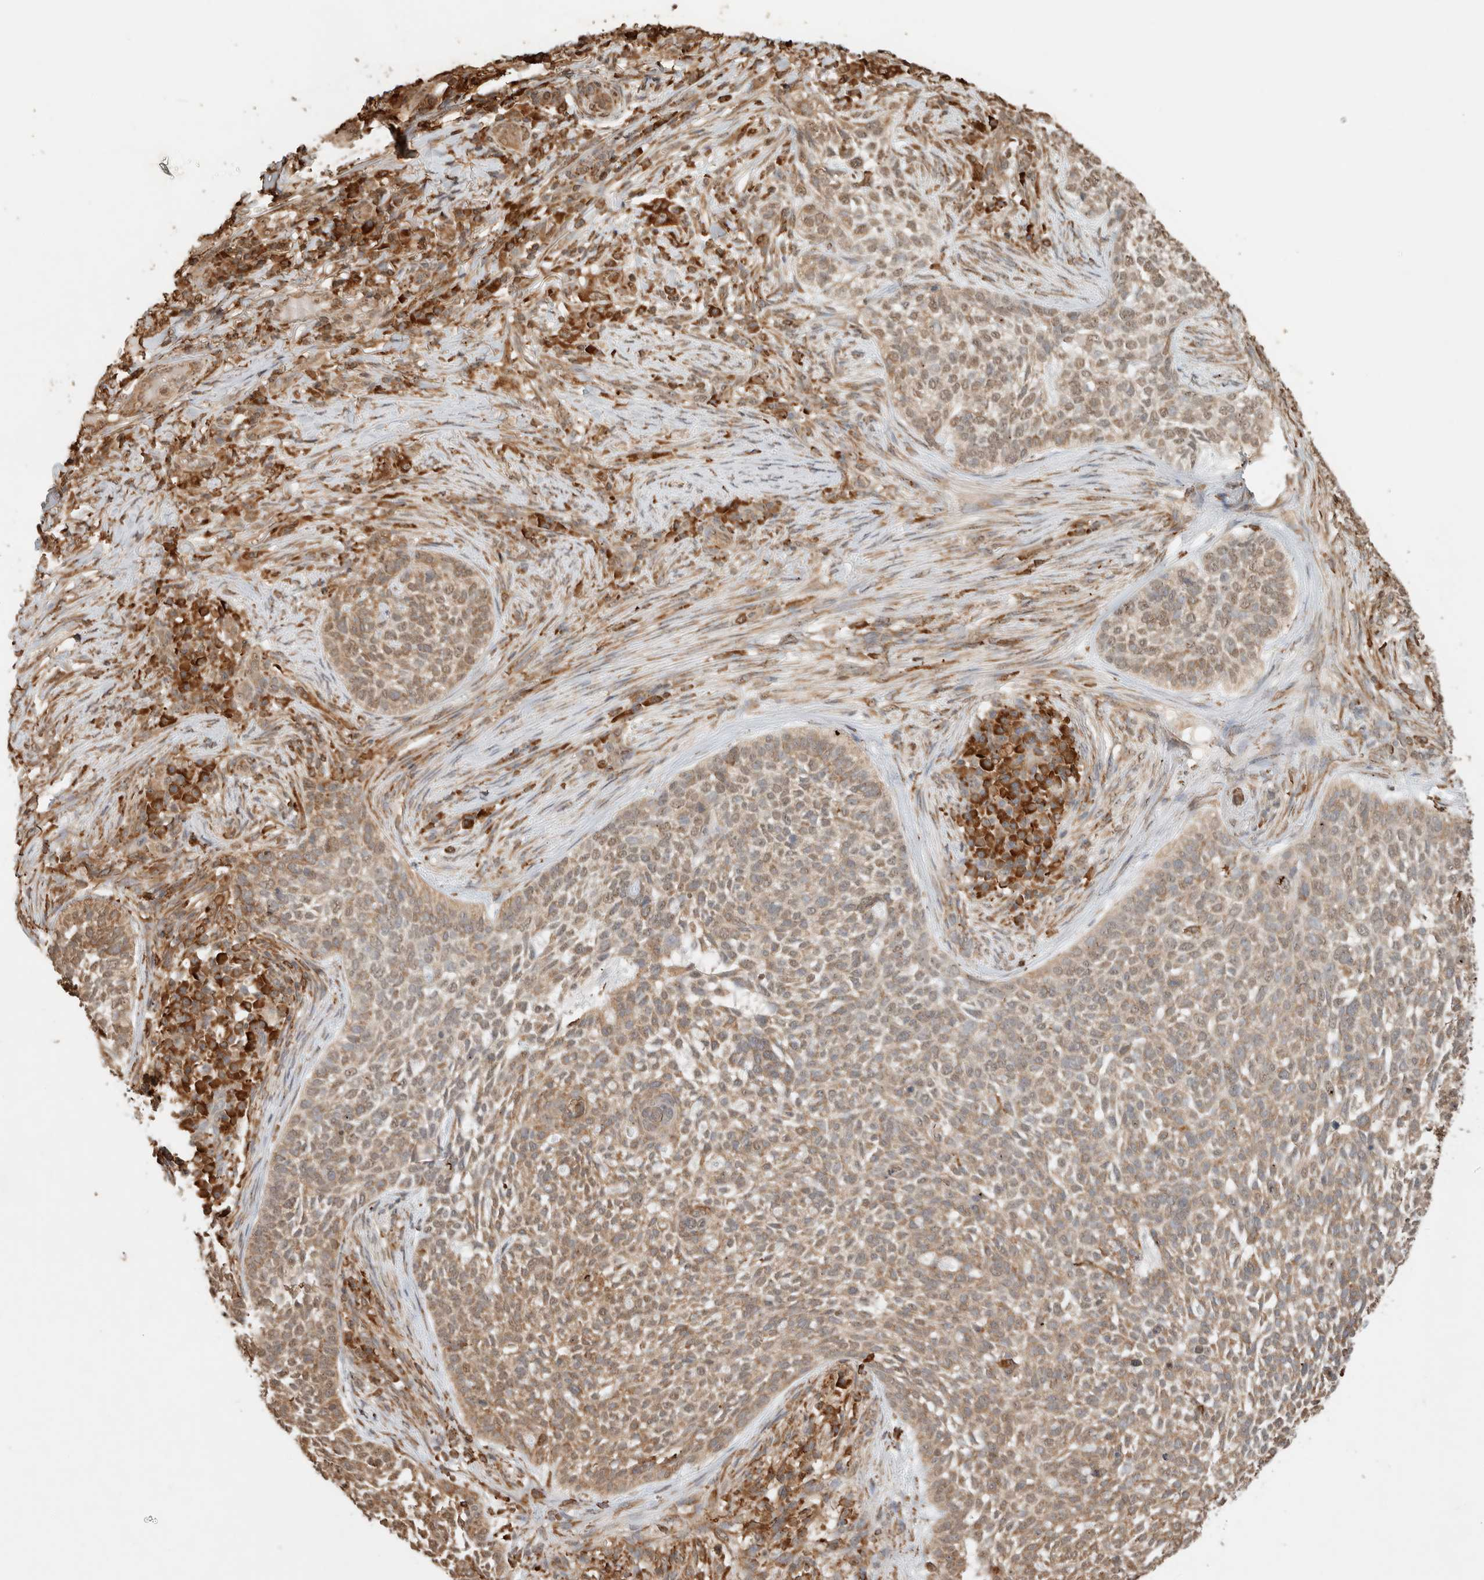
{"staining": {"intensity": "weak", "quantity": ">75%", "location": "cytoplasmic/membranous,nuclear"}, "tissue": "skin cancer", "cell_type": "Tumor cells", "image_type": "cancer", "snomed": [{"axis": "morphology", "description": "Basal cell carcinoma"}, {"axis": "topography", "description": "Skin"}], "caption": "IHC of human skin basal cell carcinoma demonstrates low levels of weak cytoplasmic/membranous and nuclear positivity in approximately >75% of tumor cells.", "gene": "ERAP1", "patient": {"sex": "female", "age": 64}}